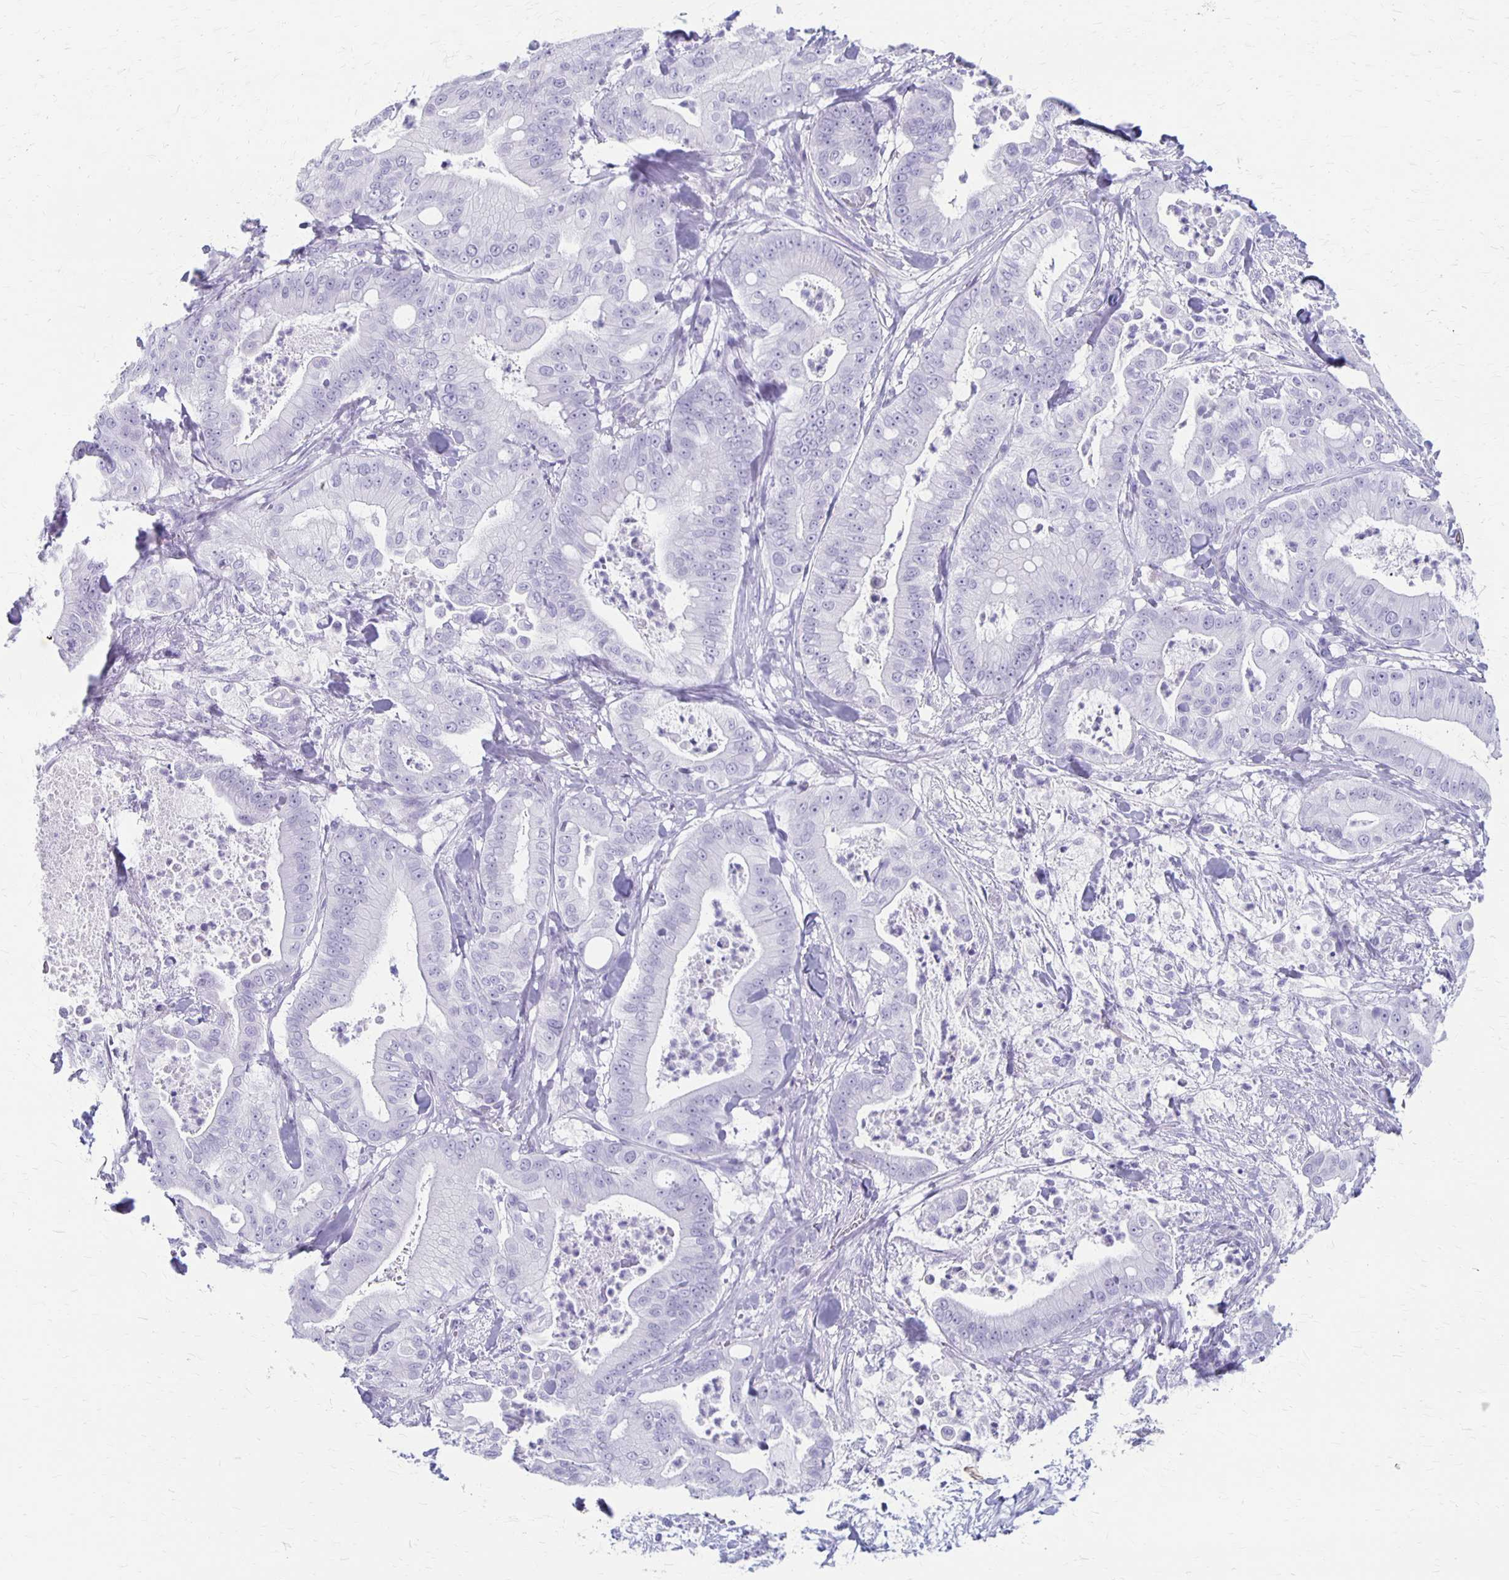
{"staining": {"intensity": "negative", "quantity": "none", "location": "none"}, "tissue": "pancreatic cancer", "cell_type": "Tumor cells", "image_type": "cancer", "snomed": [{"axis": "morphology", "description": "Adenocarcinoma, NOS"}, {"axis": "topography", "description": "Pancreas"}], "caption": "Human pancreatic adenocarcinoma stained for a protein using immunohistochemistry exhibits no positivity in tumor cells.", "gene": "MAGEC2", "patient": {"sex": "male", "age": 71}}